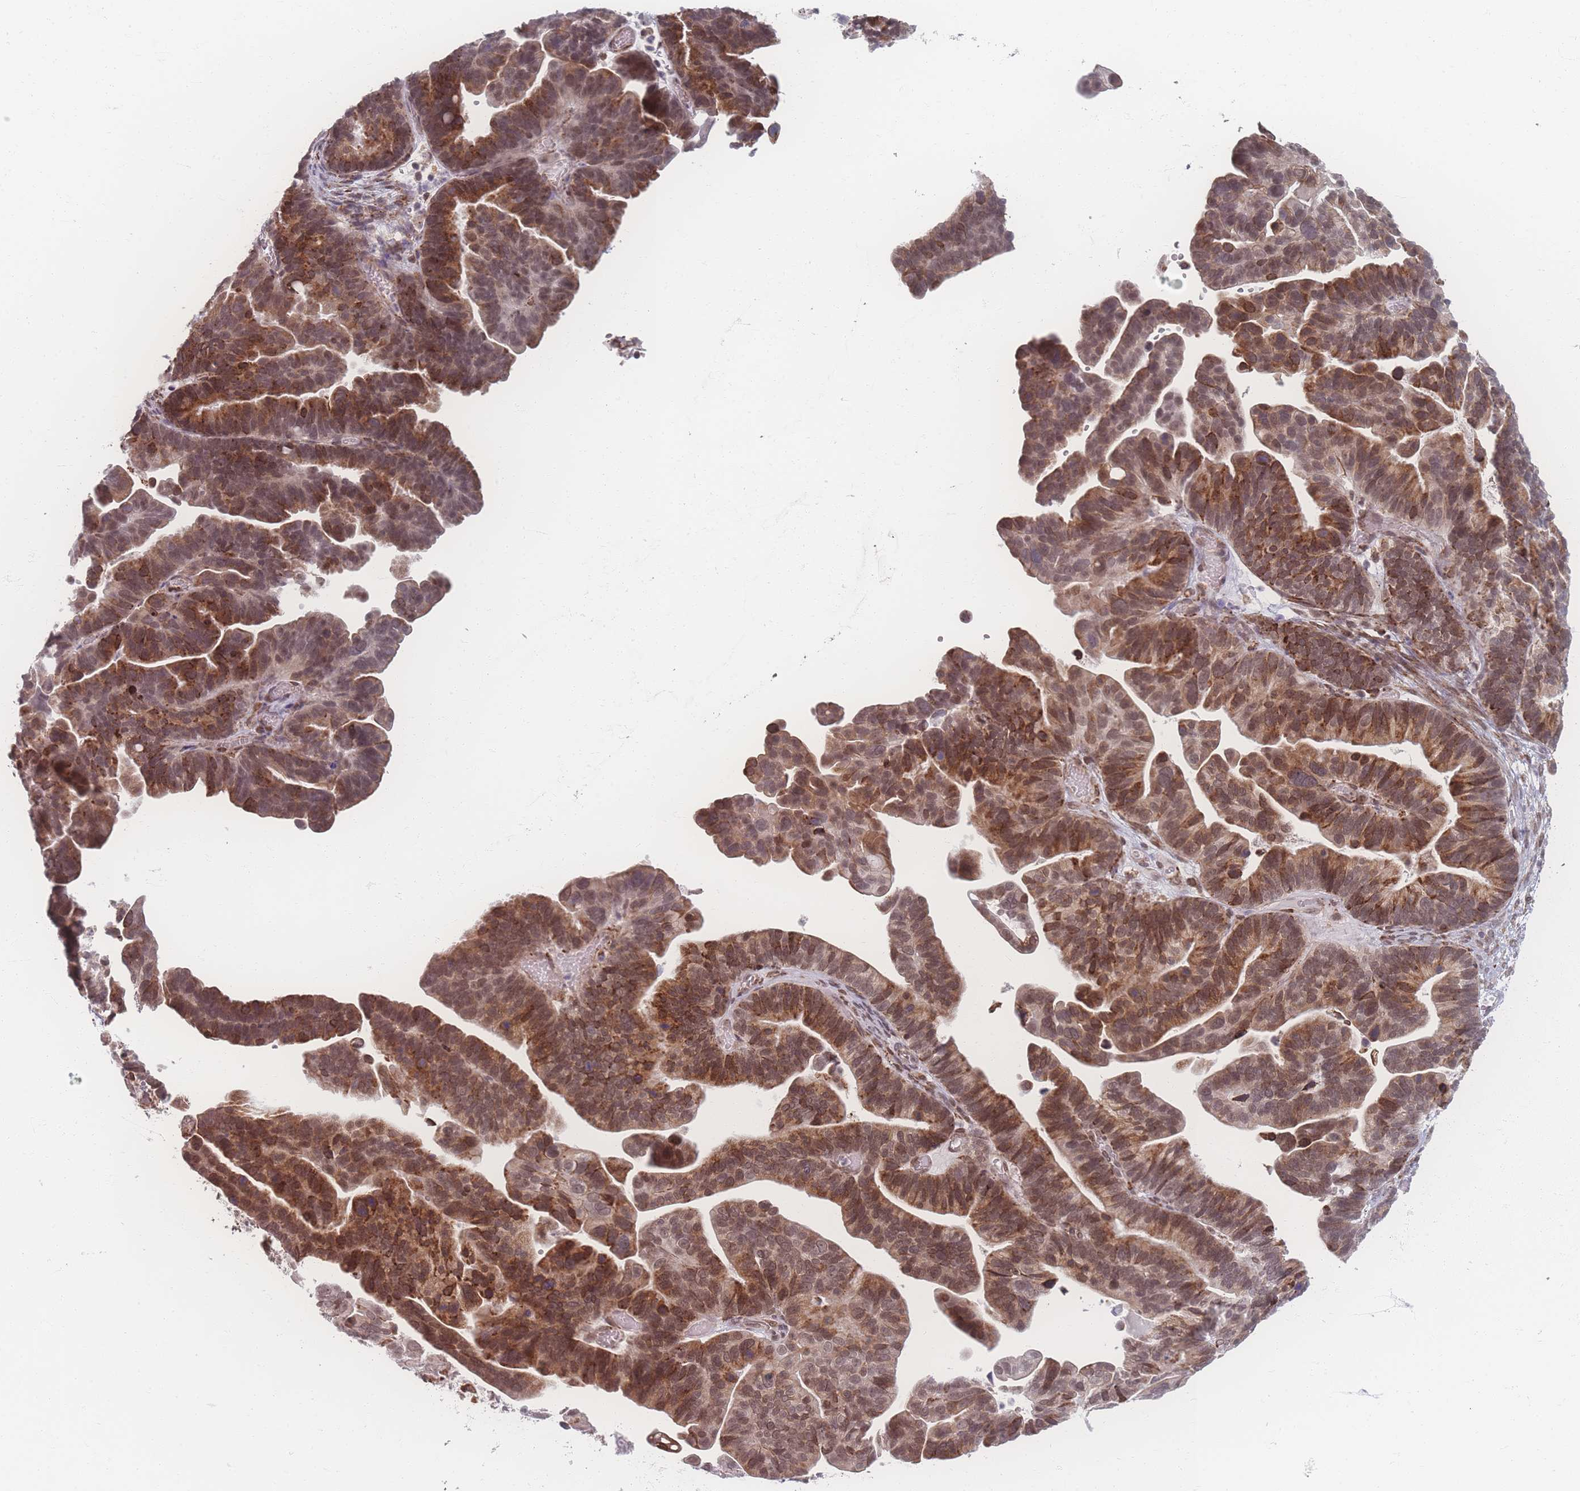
{"staining": {"intensity": "moderate", "quantity": ">75%", "location": "cytoplasmic/membranous,nuclear"}, "tissue": "ovarian cancer", "cell_type": "Tumor cells", "image_type": "cancer", "snomed": [{"axis": "morphology", "description": "Cystadenocarcinoma, serous, NOS"}, {"axis": "topography", "description": "Ovary"}], "caption": "Ovarian serous cystadenocarcinoma stained with a protein marker exhibits moderate staining in tumor cells.", "gene": "ZC3H13", "patient": {"sex": "female", "age": 56}}